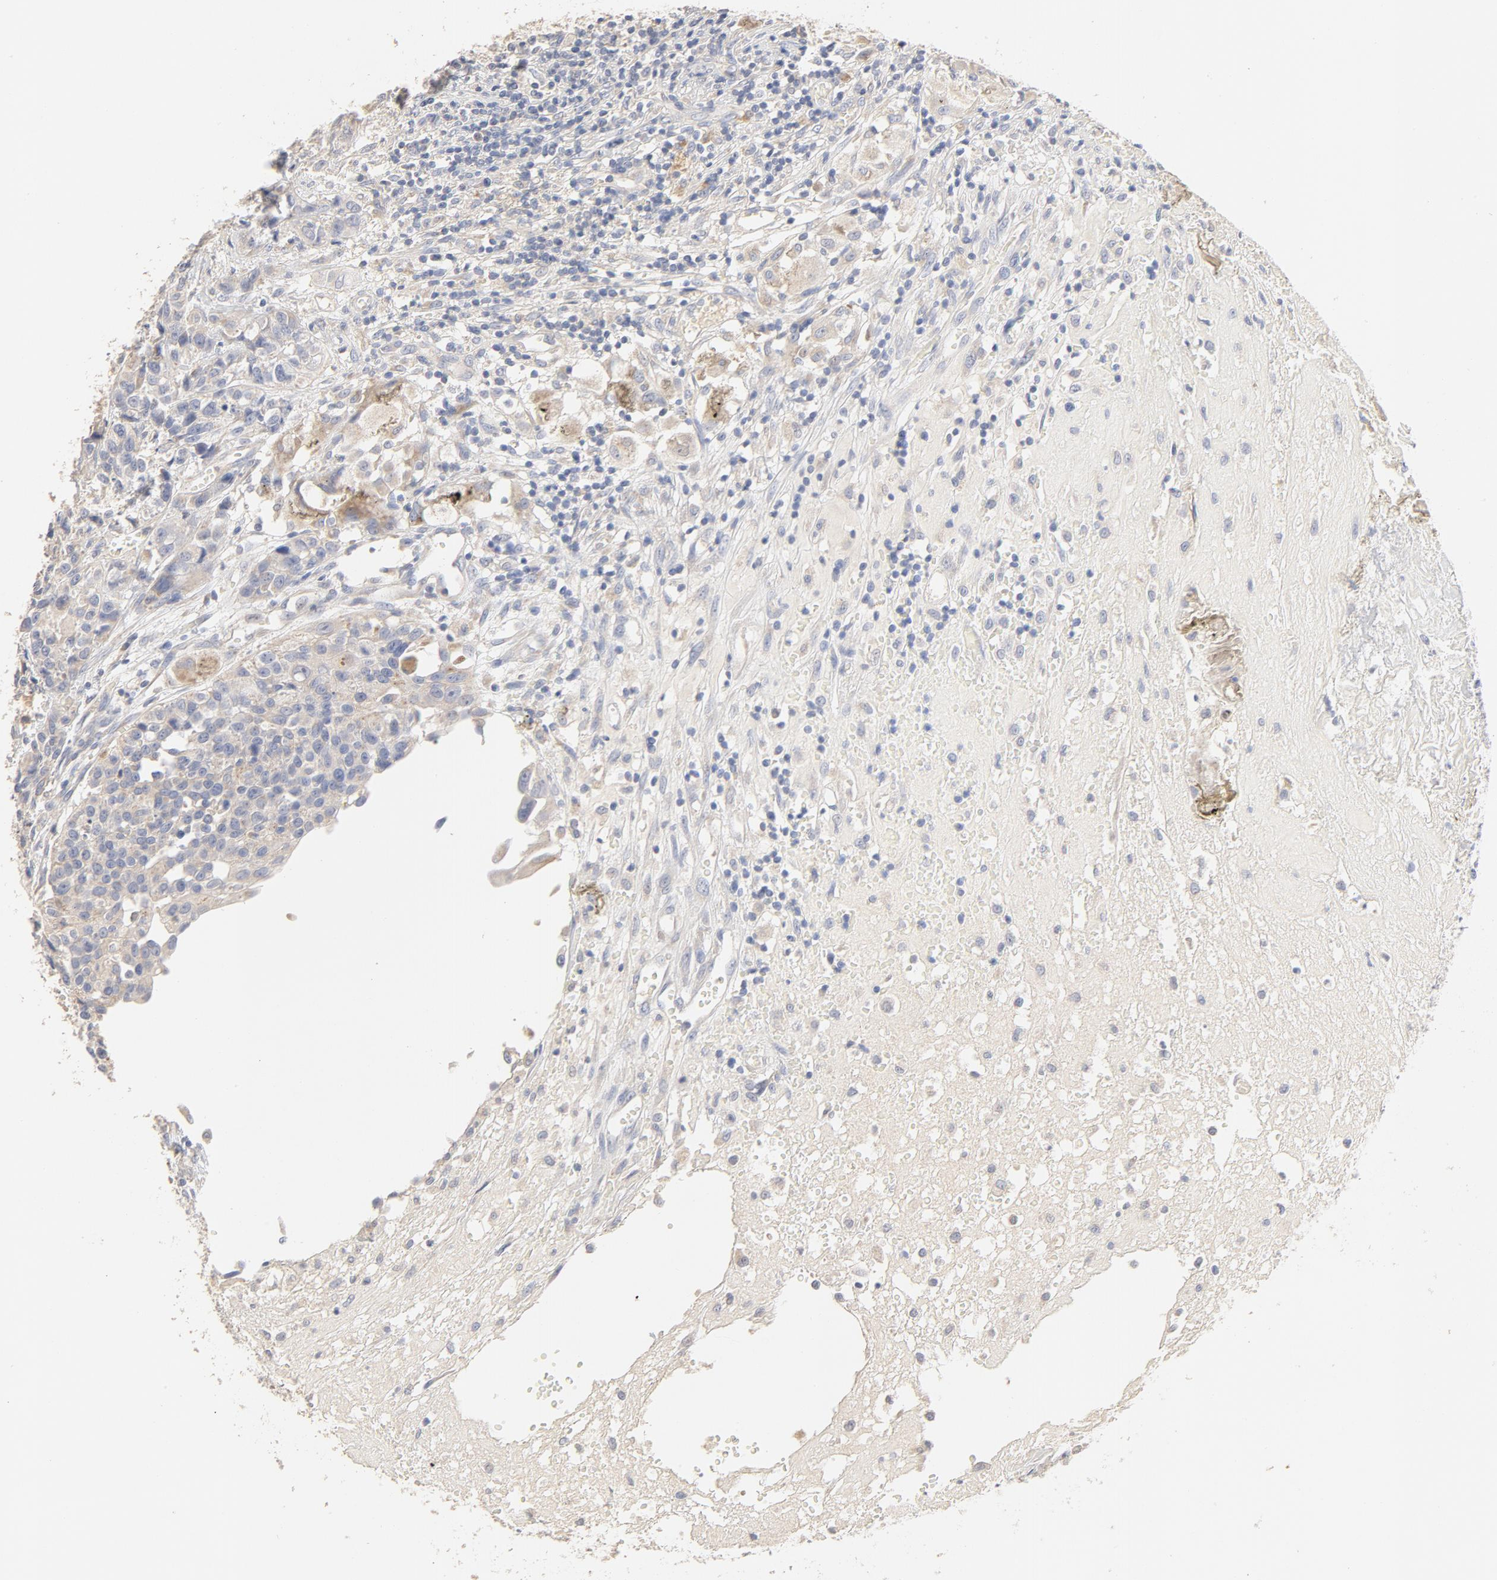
{"staining": {"intensity": "weak", "quantity": "<25%", "location": "cytoplasmic/membranous"}, "tissue": "urothelial cancer", "cell_type": "Tumor cells", "image_type": "cancer", "snomed": [{"axis": "morphology", "description": "Urothelial carcinoma, High grade"}, {"axis": "topography", "description": "Urinary bladder"}], "caption": "High power microscopy photomicrograph of an immunohistochemistry (IHC) image of high-grade urothelial carcinoma, revealing no significant staining in tumor cells. (Stains: DAB immunohistochemistry (IHC) with hematoxylin counter stain, Microscopy: brightfield microscopy at high magnification).", "gene": "FCGBP", "patient": {"sex": "female", "age": 81}}